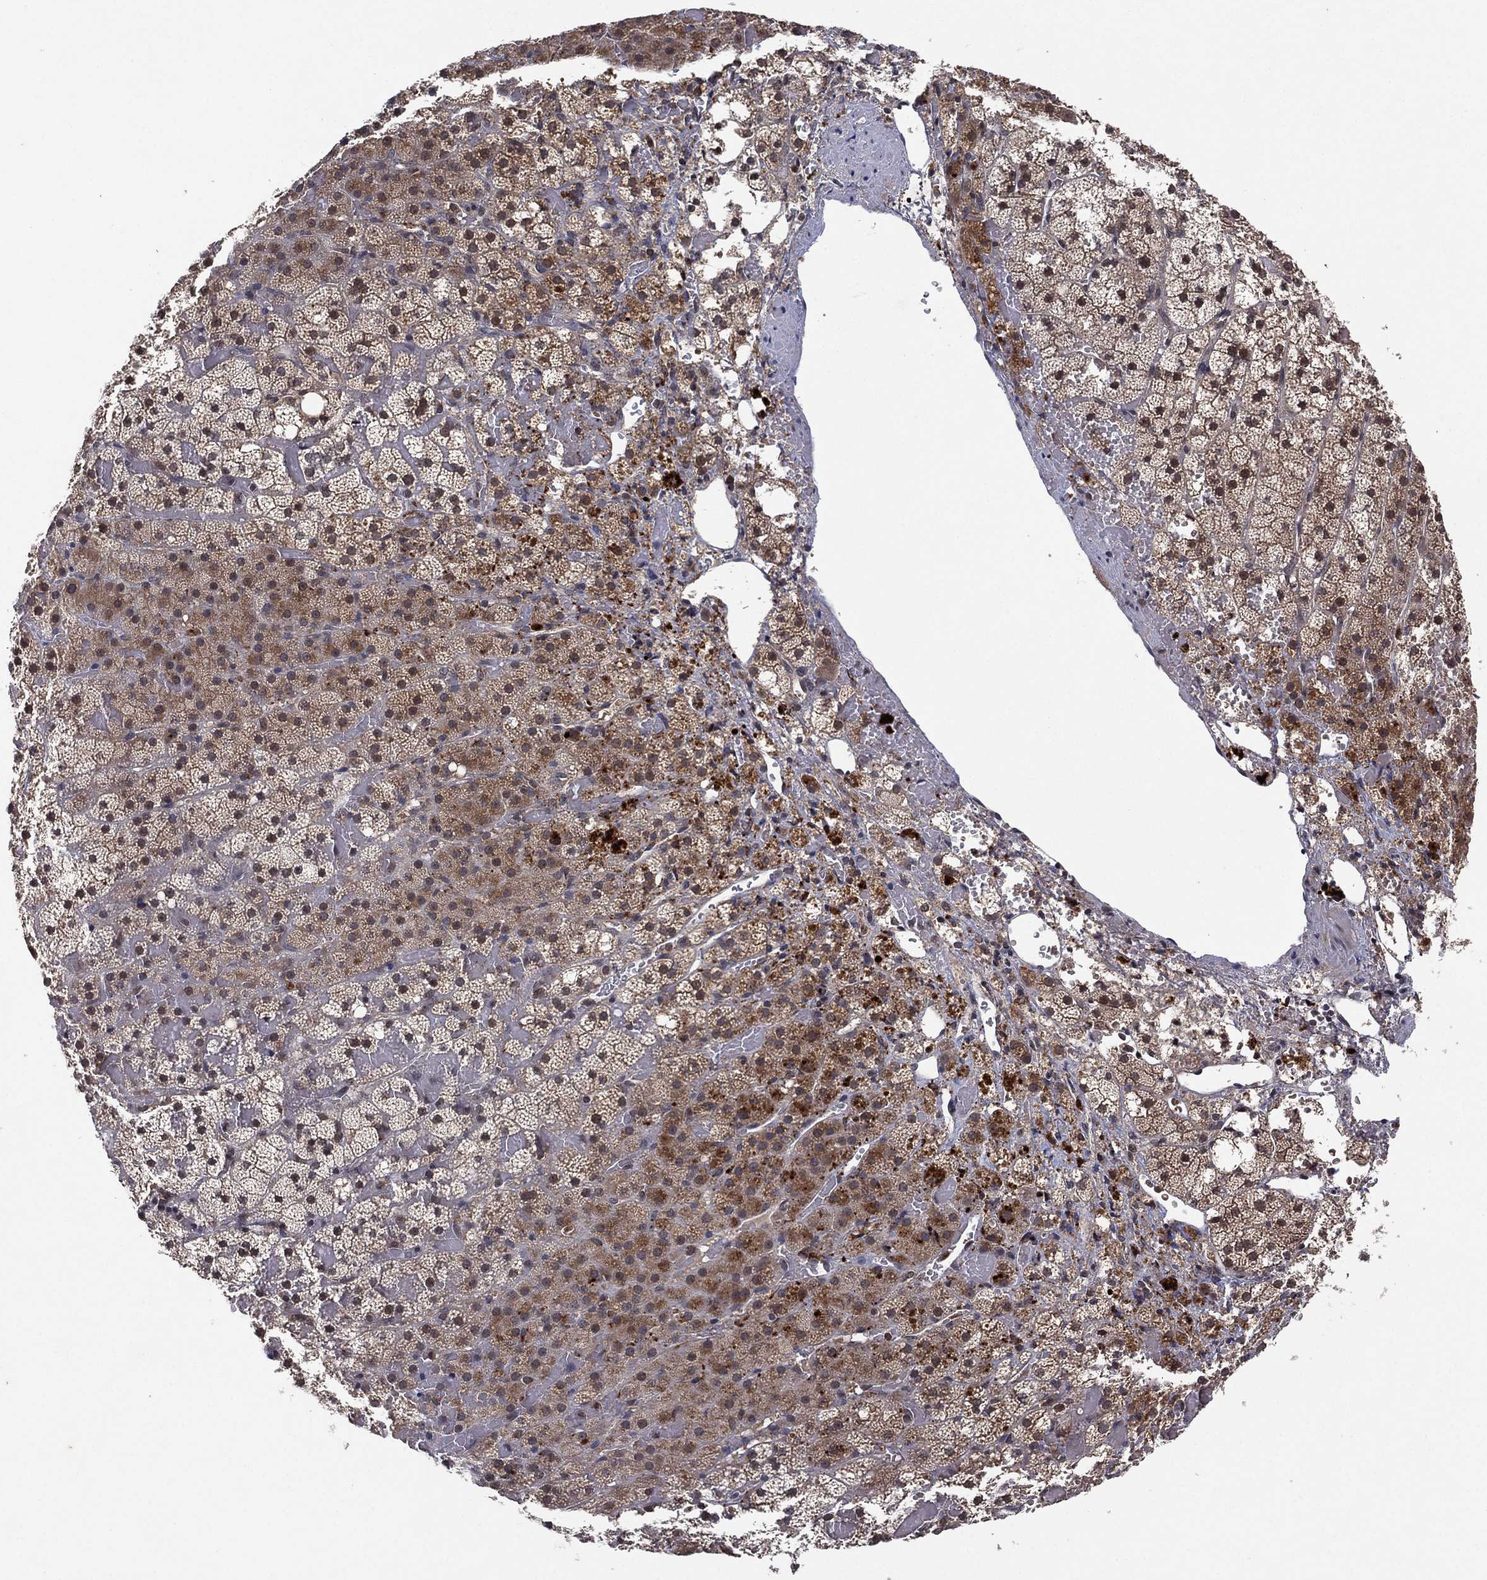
{"staining": {"intensity": "moderate", "quantity": "<25%", "location": "cytoplasmic/membranous"}, "tissue": "adrenal gland", "cell_type": "Glandular cells", "image_type": "normal", "snomed": [{"axis": "morphology", "description": "Normal tissue, NOS"}, {"axis": "topography", "description": "Adrenal gland"}], "caption": "This is a photomicrograph of immunohistochemistry (IHC) staining of benign adrenal gland, which shows moderate positivity in the cytoplasmic/membranous of glandular cells.", "gene": "ATG4B", "patient": {"sex": "male", "age": 53}}